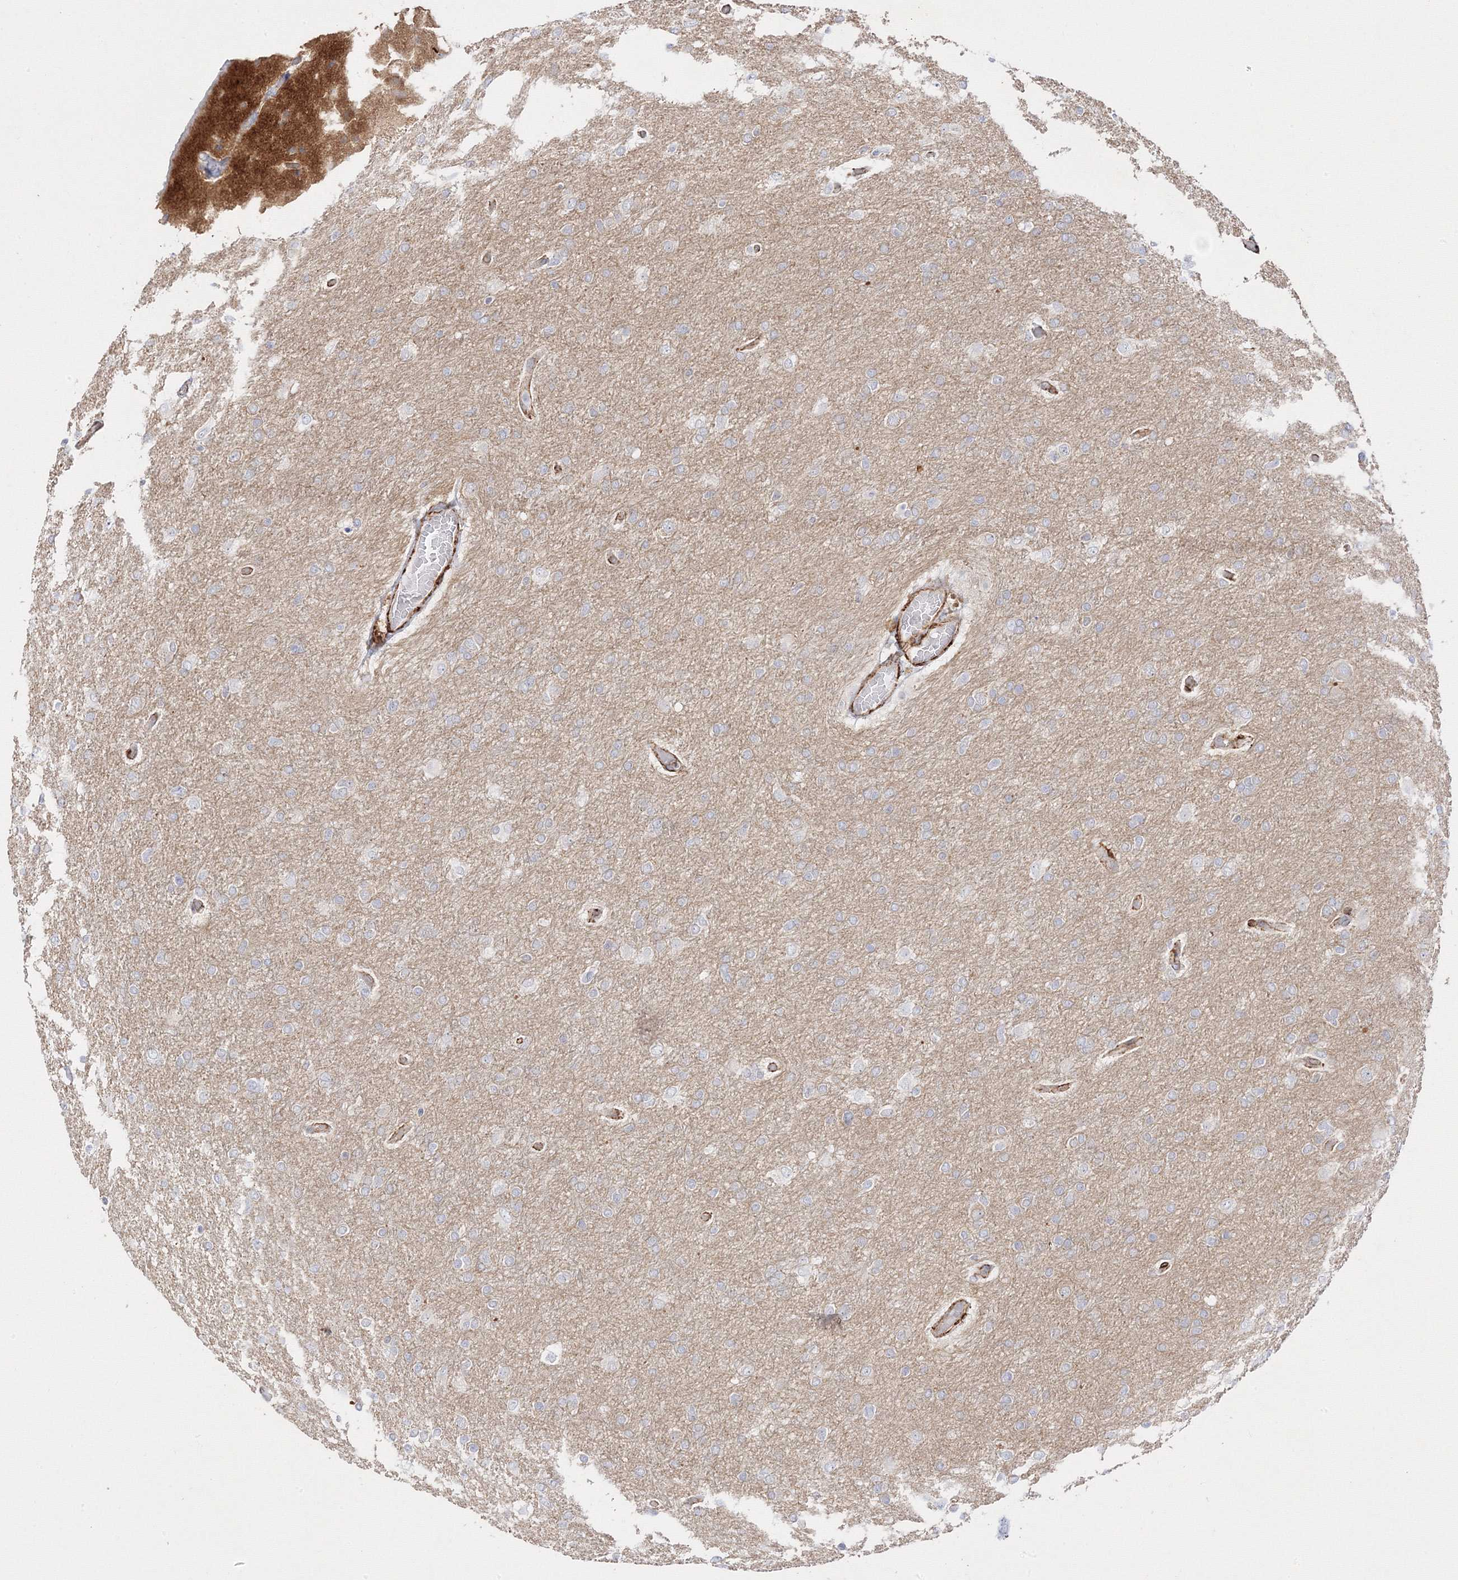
{"staining": {"intensity": "negative", "quantity": "none", "location": "none"}, "tissue": "glioma", "cell_type": "Tumor cells", "image_type": "cancer", "snomed": [{"axis": "morphology", "description": "Glioma, malignant, High grade"}, {"axis": "topography", "description": "Cerebral cortex"}], "caption": "High power microscopy image of an immunohistochemistry photomicrograph of malignant glioma (high-grade), revealing no significant expression in tumor cells.", "gene": "C2CD2", "patient": {"sex": "female", "age": 36}}